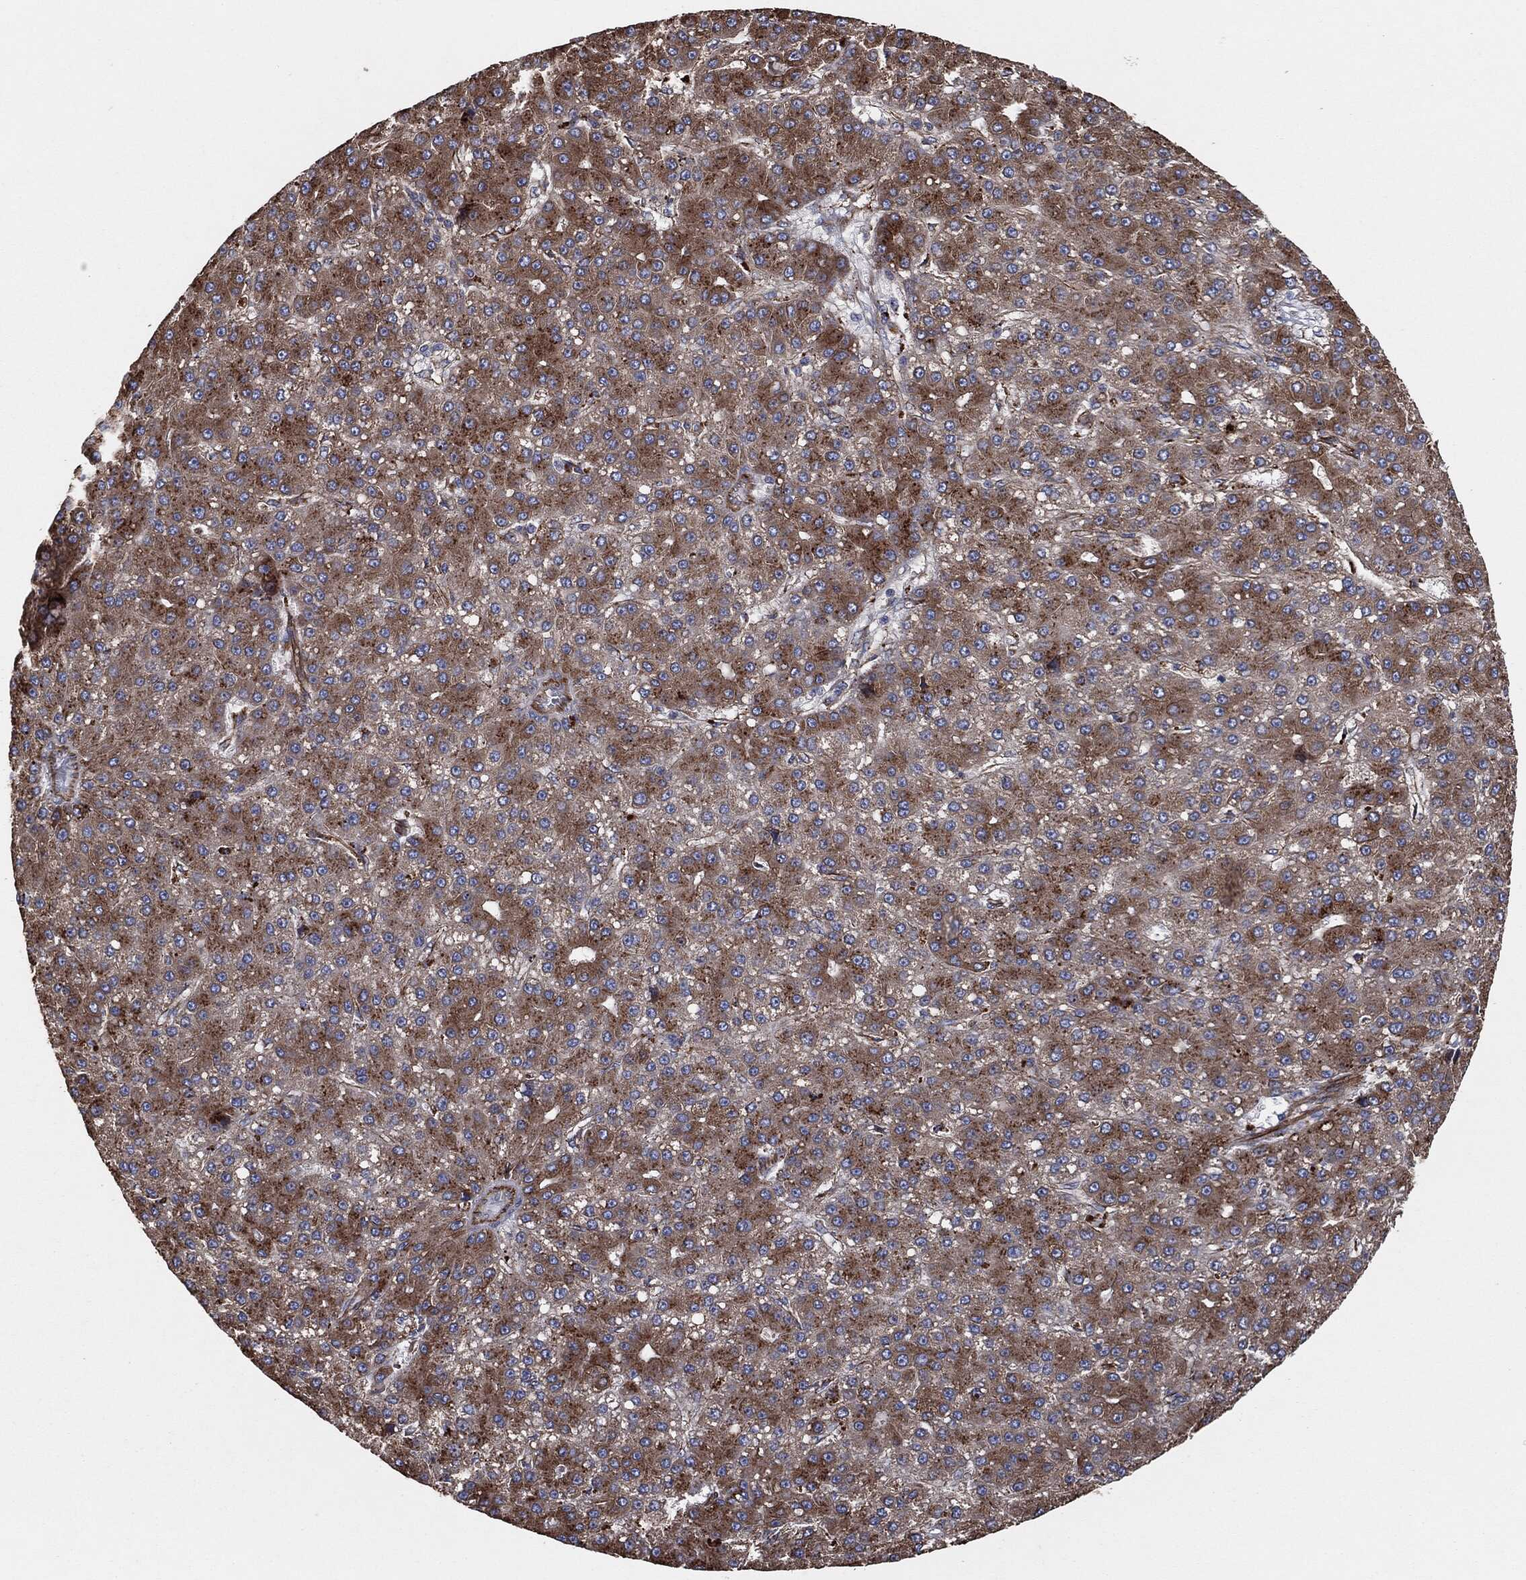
{"staining": {"intensity": "moderate", "quantity": "25%-75%", "location": "cytoplasmic/membranous"}, "tissue": "liver cancer", "cell_type": "Tumor cells", "image_type": "cancer", "snomed": [{"axis": "morphology", "description": "Carcinoma, Hepatocellular, NOS"}, {"axis": "topography", "description": "Liver"}], "caption": "IHC photomicrograph of neoplastic tissue: liver cancer (hepatocellular carcinoma) stained using IHC displays medium levels of moderate protein expression localized specifically in the cytoplasmic/membranous of tumor cells, appearing as a cytoplasmic/membranous brown color.", "gene": "CTNNA1", "patient": {"sex": "male", "age": 67}}